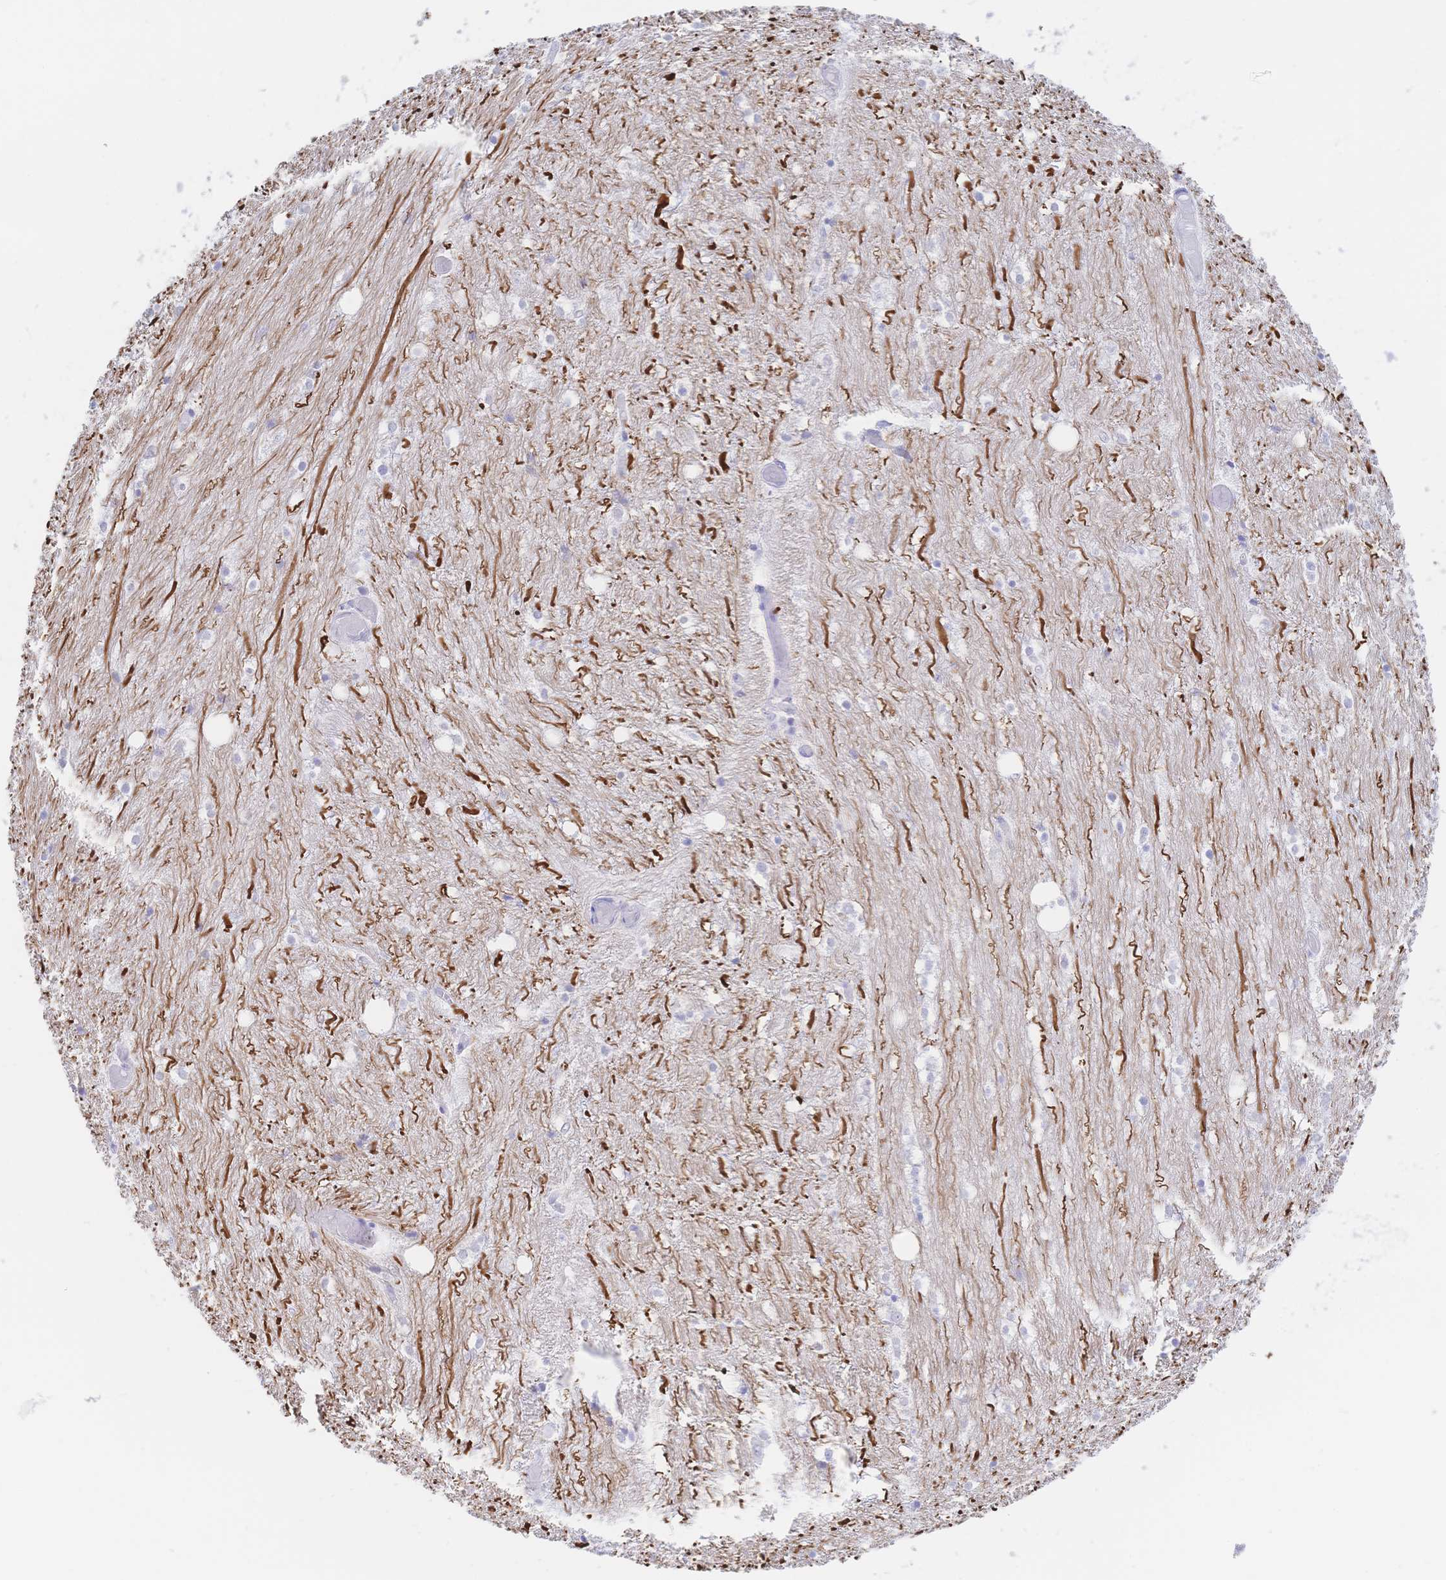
{"staining": {"intensity": "negative", "quantity": "none", "location": "none"}, "tissue": "hippocampus", "cell_type": "Glial cells", "image_type": "normal", "snomed": [{"axis": "morphology", "description": "Normal tissue, NOS"}, {"axis": "topography", "description": "Hippocampus"}], "caption": "This is a micrograph of immunohistochemistry (IHC) staining of unremarkable hippocampus, which shows no expression in glial cells.", "gene": "SIAH3", "patient": {"sex": "female", "age": 52}}